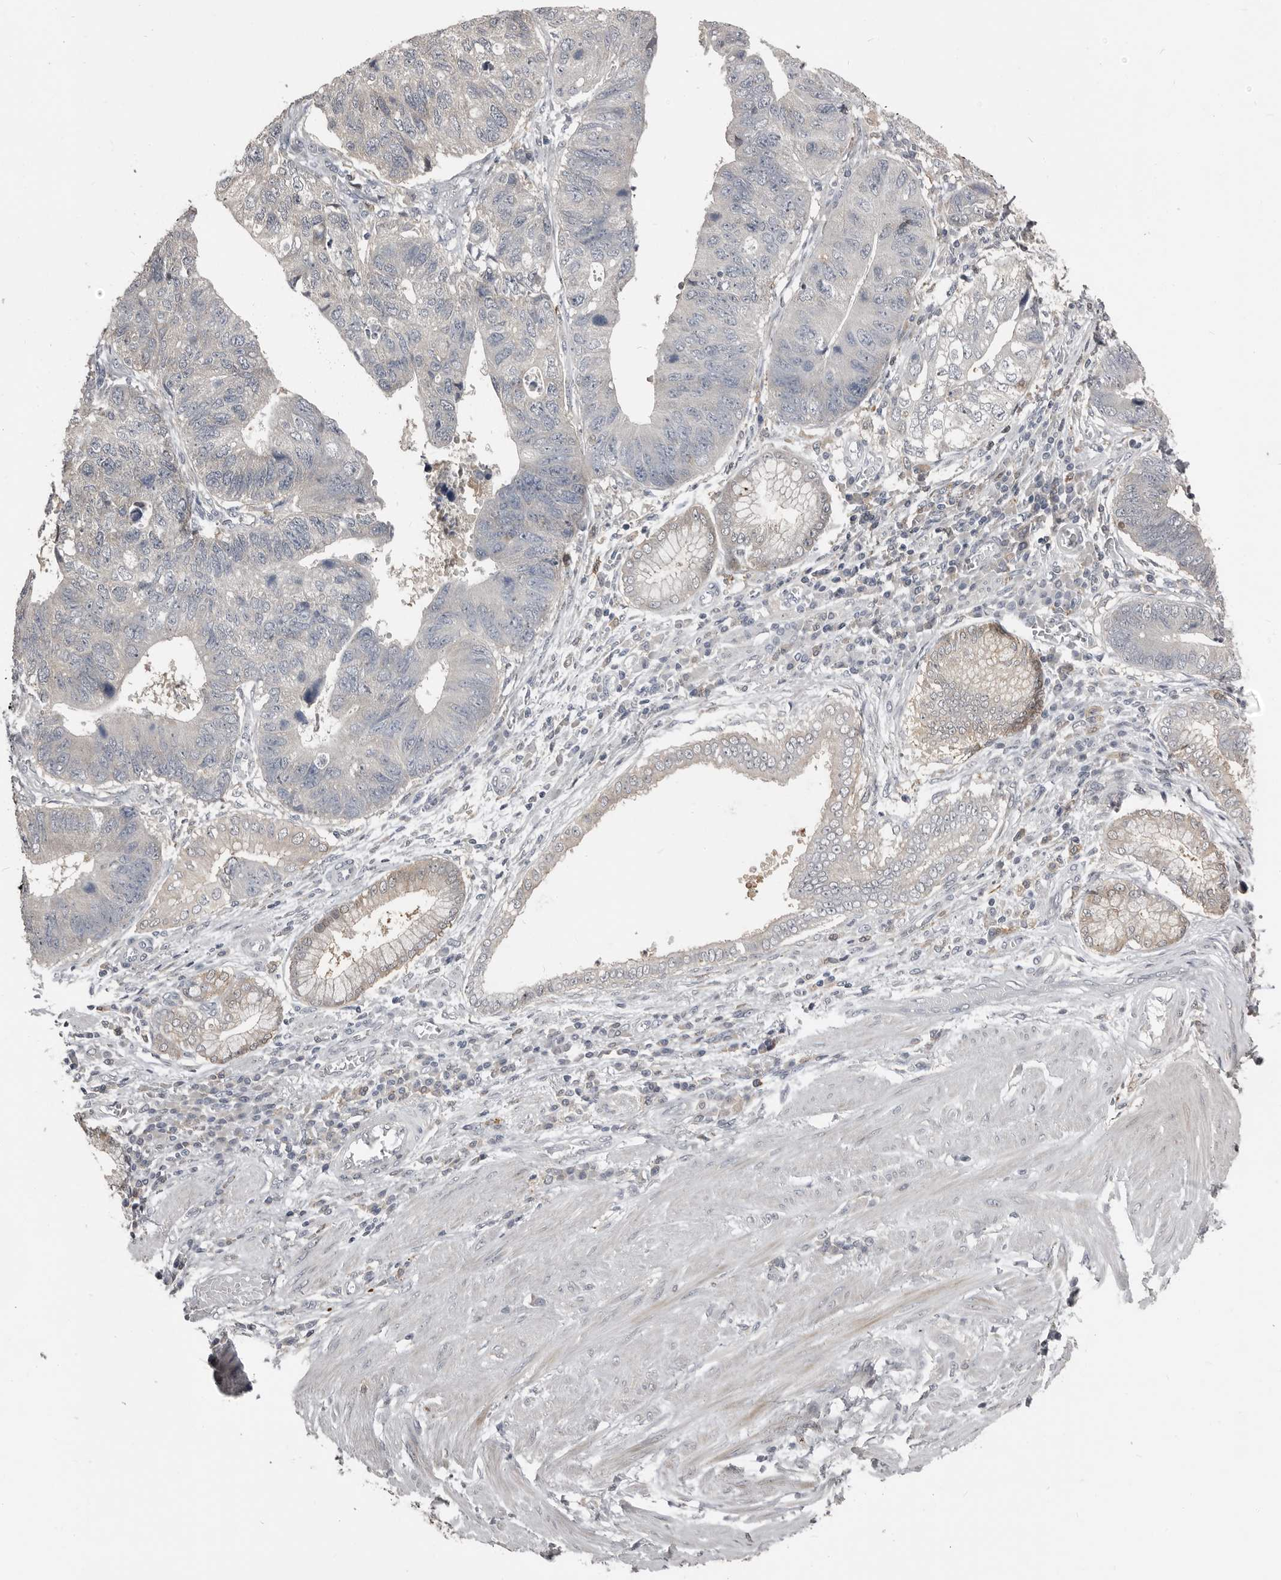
{"staining": {"intensity": "negative", "quantity": "none", "location": "none"}, "tissue": "stomach cancer", "cell_type": "Tumor cells", "image_type": "cancer", "snomed": [{"axis": "morphology", "description": "Adenocarcinoma, NOS"}, {"axis": "topography", "description": "Stomach"}], "caption": "Immunohistochemistry (IHC) histopathology image of stomach adenocarcinoma stained for a protein (brown), which demonstrates no staining in tumor cells.", "gene": "KCNJ8", "patient": {"sex": "male", "age": 59}}